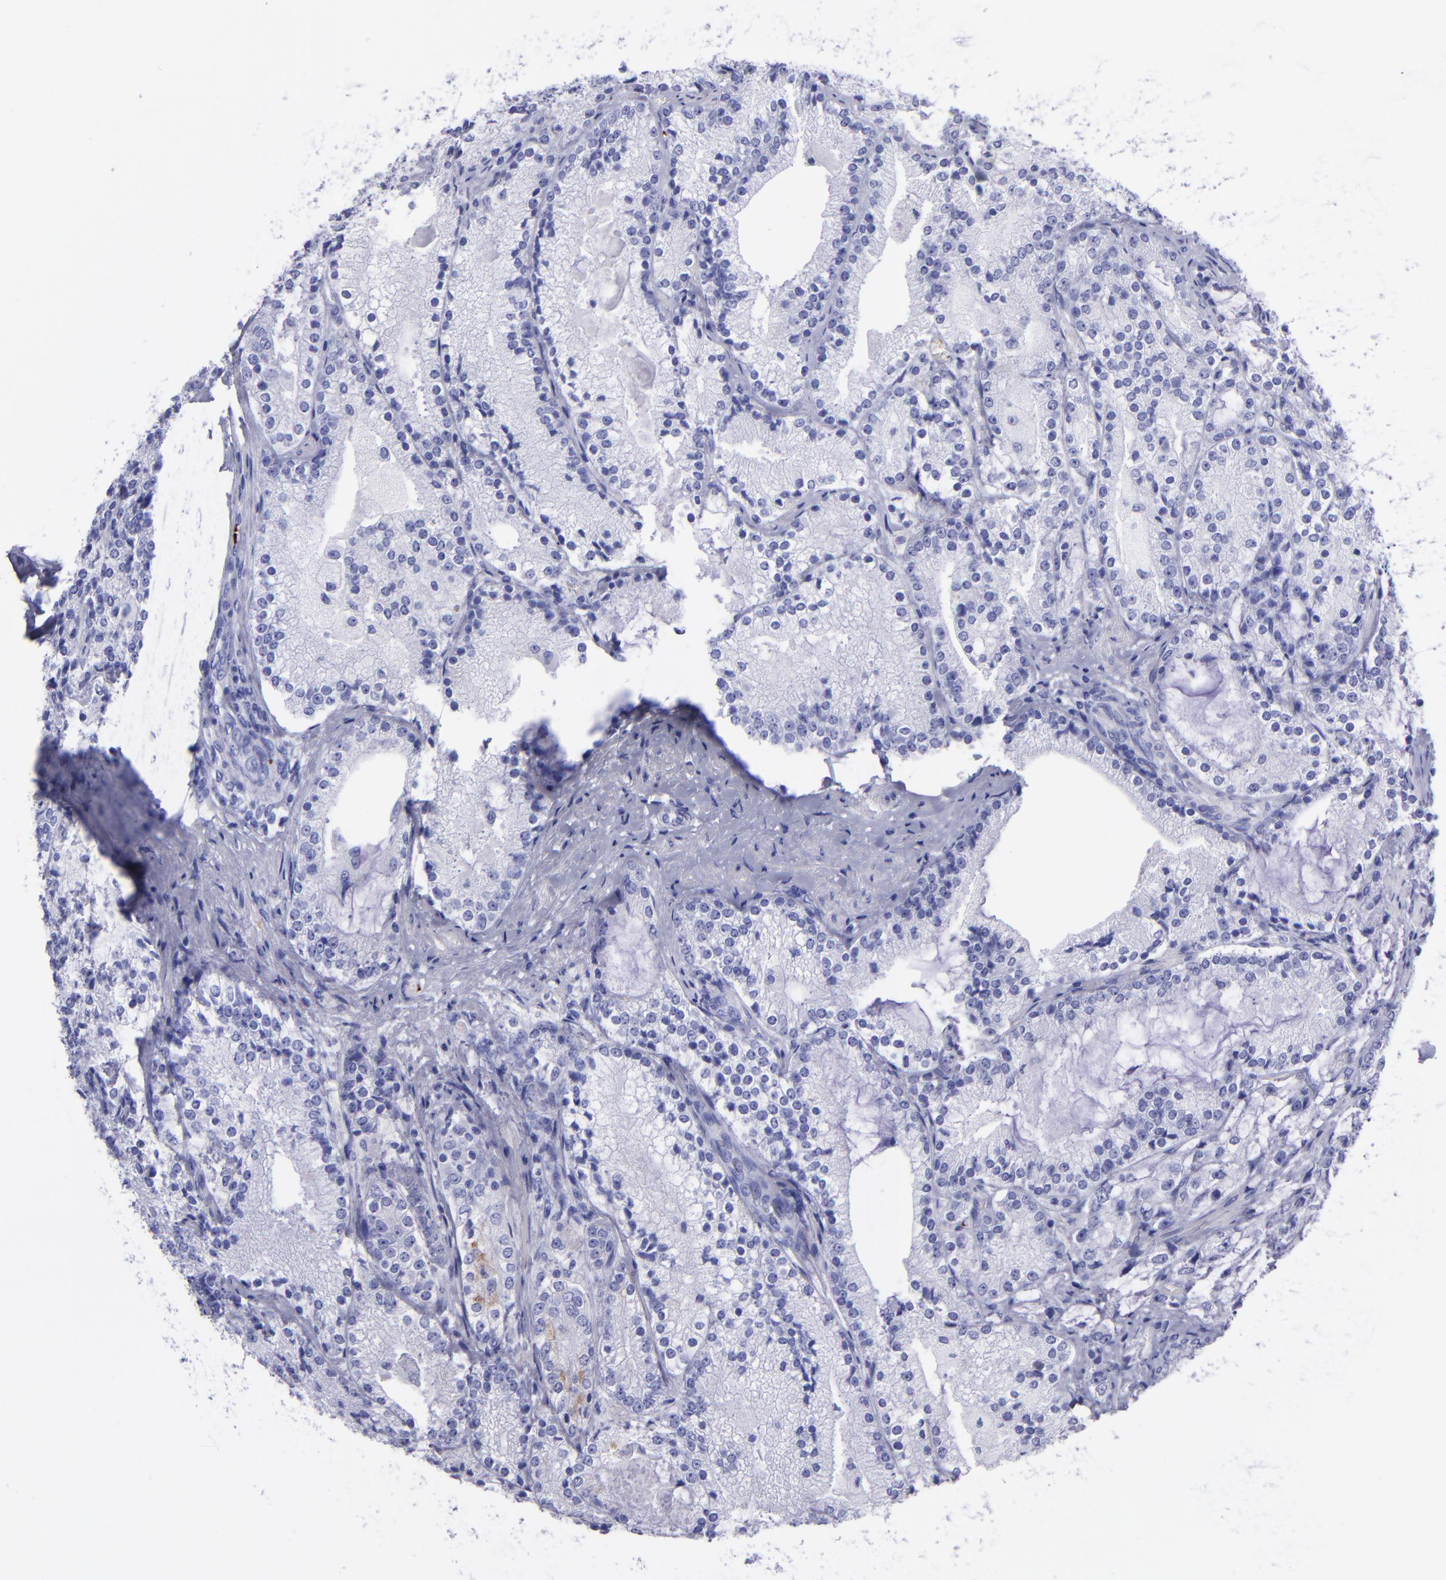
{"staining": {"intensity": "negative", "quantity": "none", "location": "none"}, "tissue": "prostate cancer", "cell_type": "Tumor cells", "image_type": "cancer", "snomed": [{"axis": "morphology", "description": "Adenocarcinoma, High grade"}, {"axis": "topography", "description": "Prostate"}], "caption": "This is a image of immunohistochemistry (IHC) staining of prostate cancer (adenocarcinoma (high-grade)), which shows no staining in tumor cells.", "gene": "EFCAB13", "patient": {"sex": "male", "age": 63}}